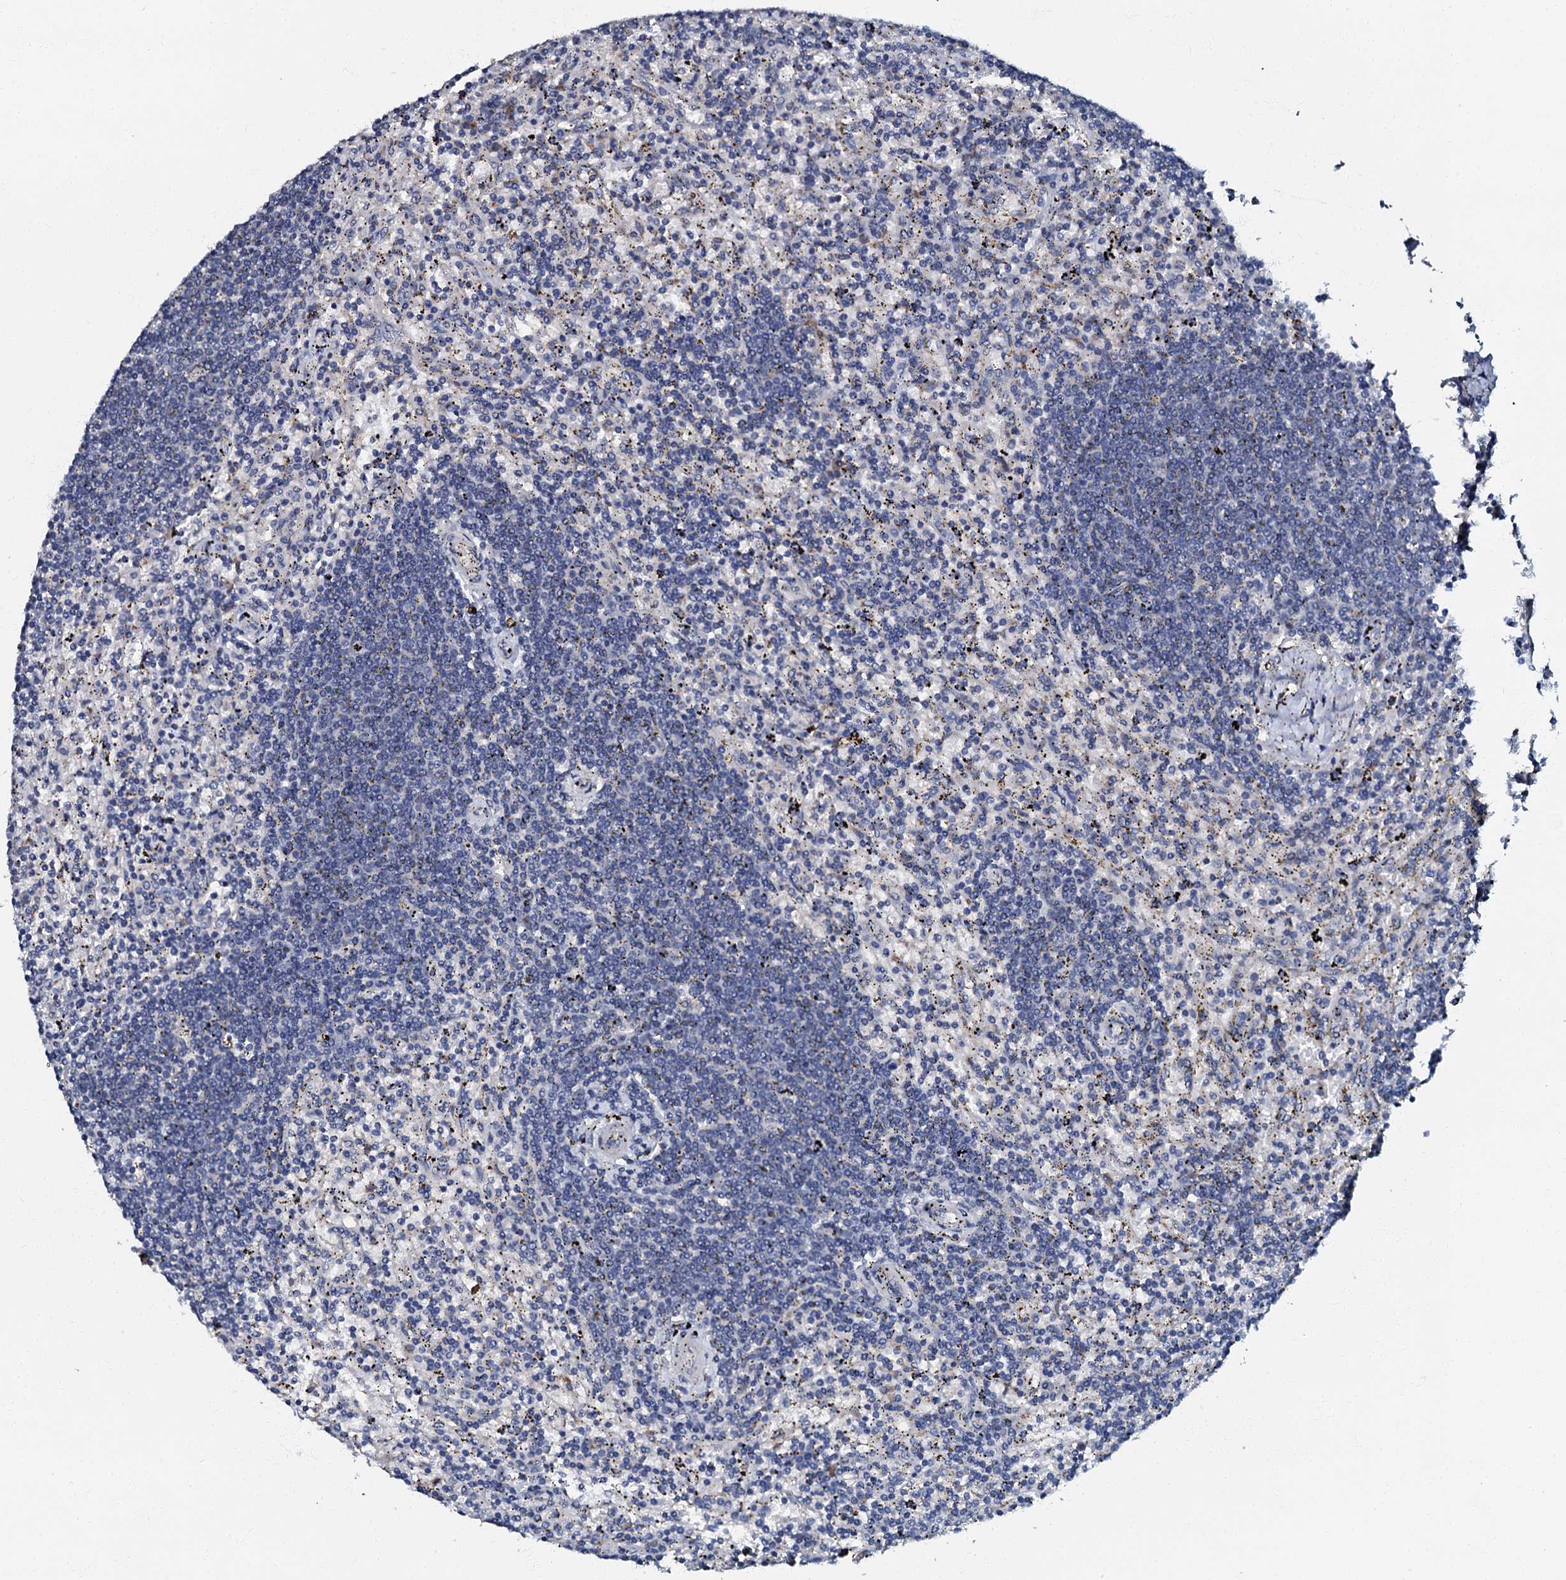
{"staining": {"intensity": "negative", "quantity": "none", "location": "none"}, "tissue": "lymphoma", "cell_type": "Tumor cells", "image_type": "cancer", "snomed": [{"axis": "morphology", "description": "Malignant lymphoma, non-Hodgkin's type, Low grade"}, {"axis": "topography", "description": "Spleen"}], "caption": "This is a micrograph of immunohistochemistry (IHC) staining of low-grade malignant lymphoma, non-Hodgkin's type, which shows no staining in tumor cells. Nuclei are stained in blue.", "gene": "OLAH", "patient": {"sex": "male", "age": 76}}